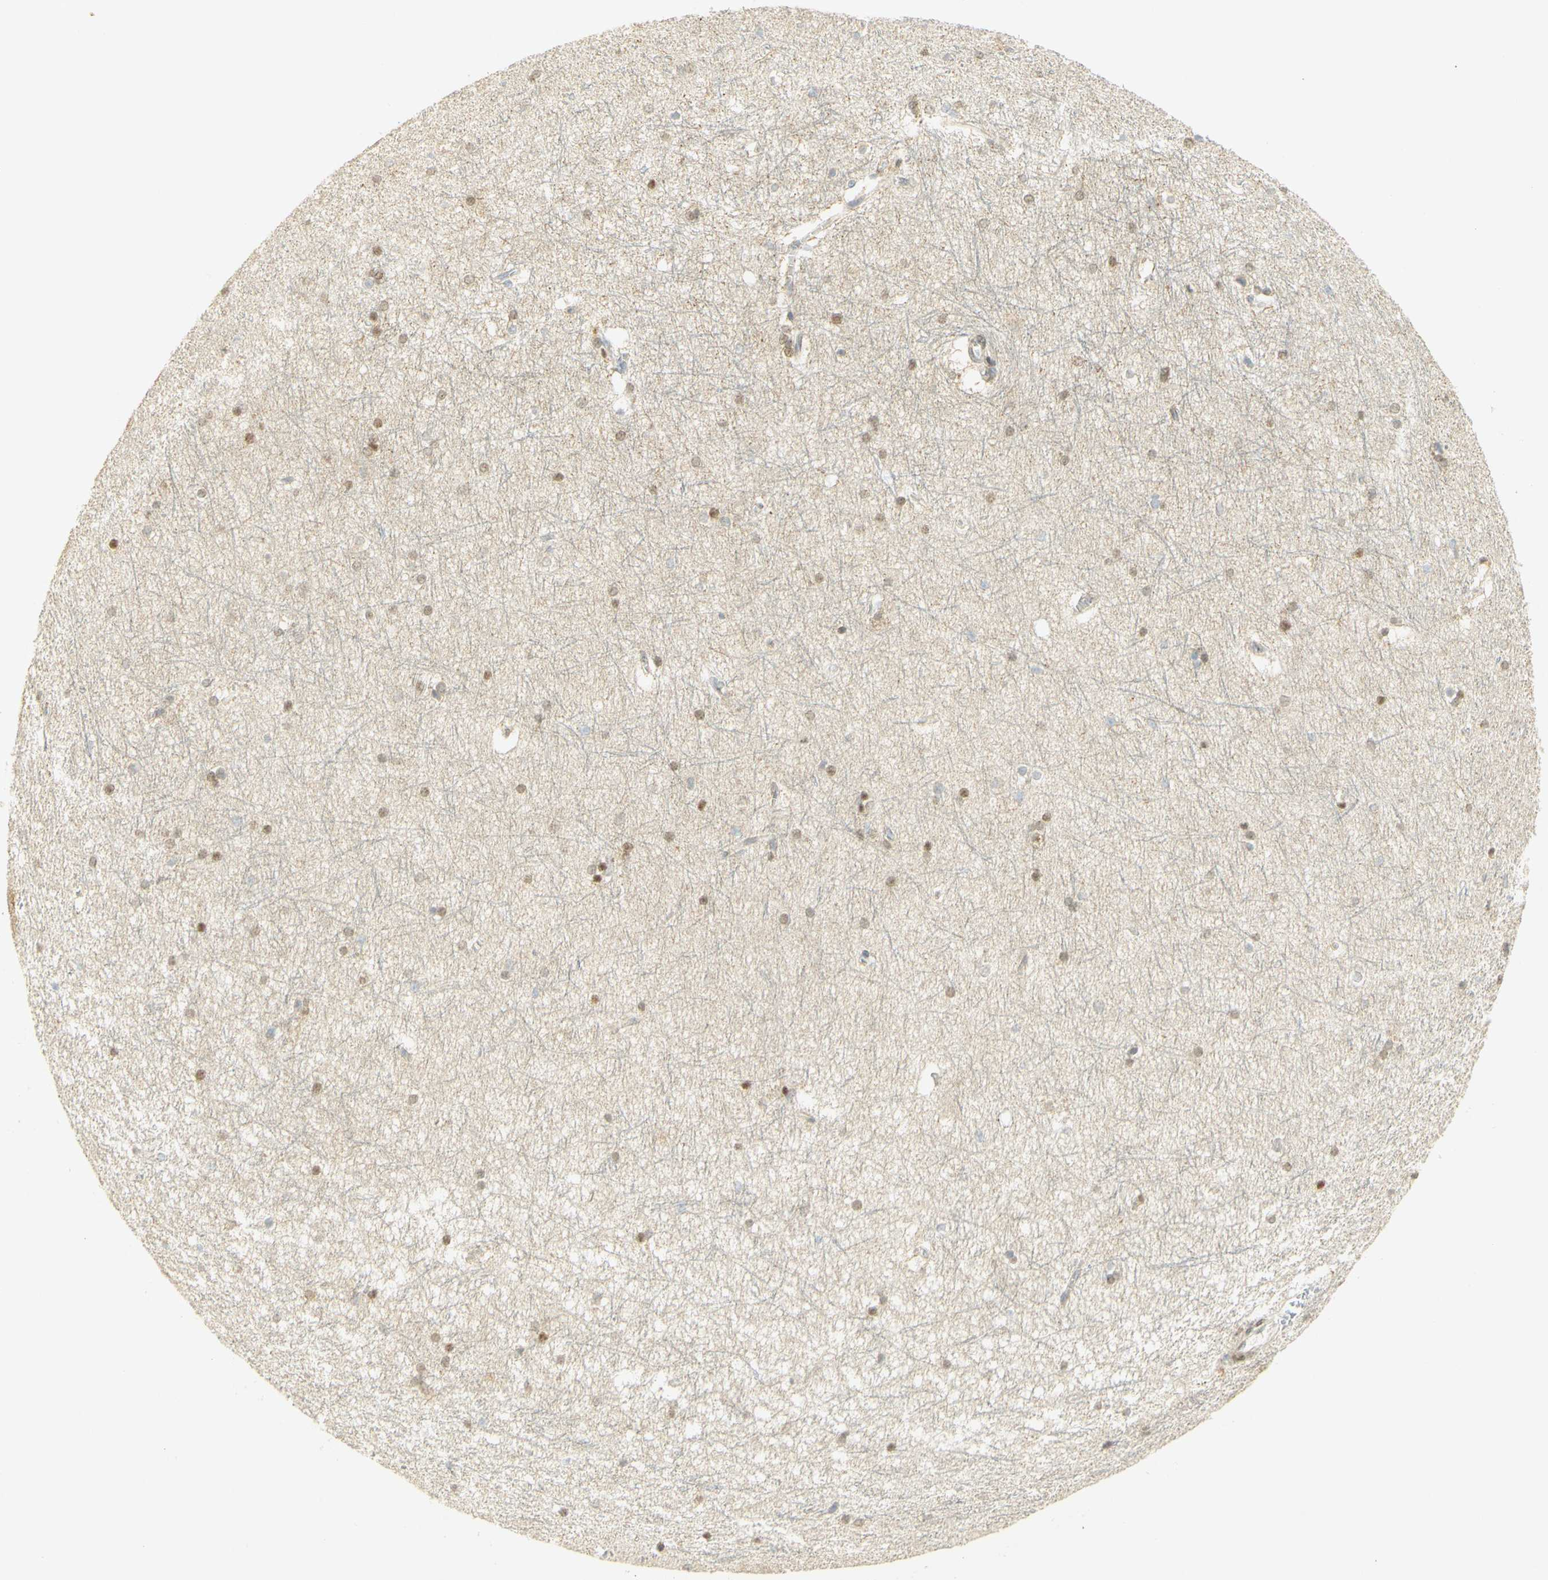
{"staining": {"intensity": "moderate", "quantity": ">75%", "location": "nuclear"}, "tissue": "hippocampus", "cell_type": "Glial cells", "image_type": "normal", "snomed": [{"axis": "morphology", "description": "Normal tissue, NOS"}, {"axis": "topography", "description": "Hippocampus"}], "caption": "Glial cells demonstrate medium levels of moderate nuclear expression in approximately >75% of cells in normal human hippocampus.", "gene": "E2F1", "patient": {"sex": "female", "age": 19}}